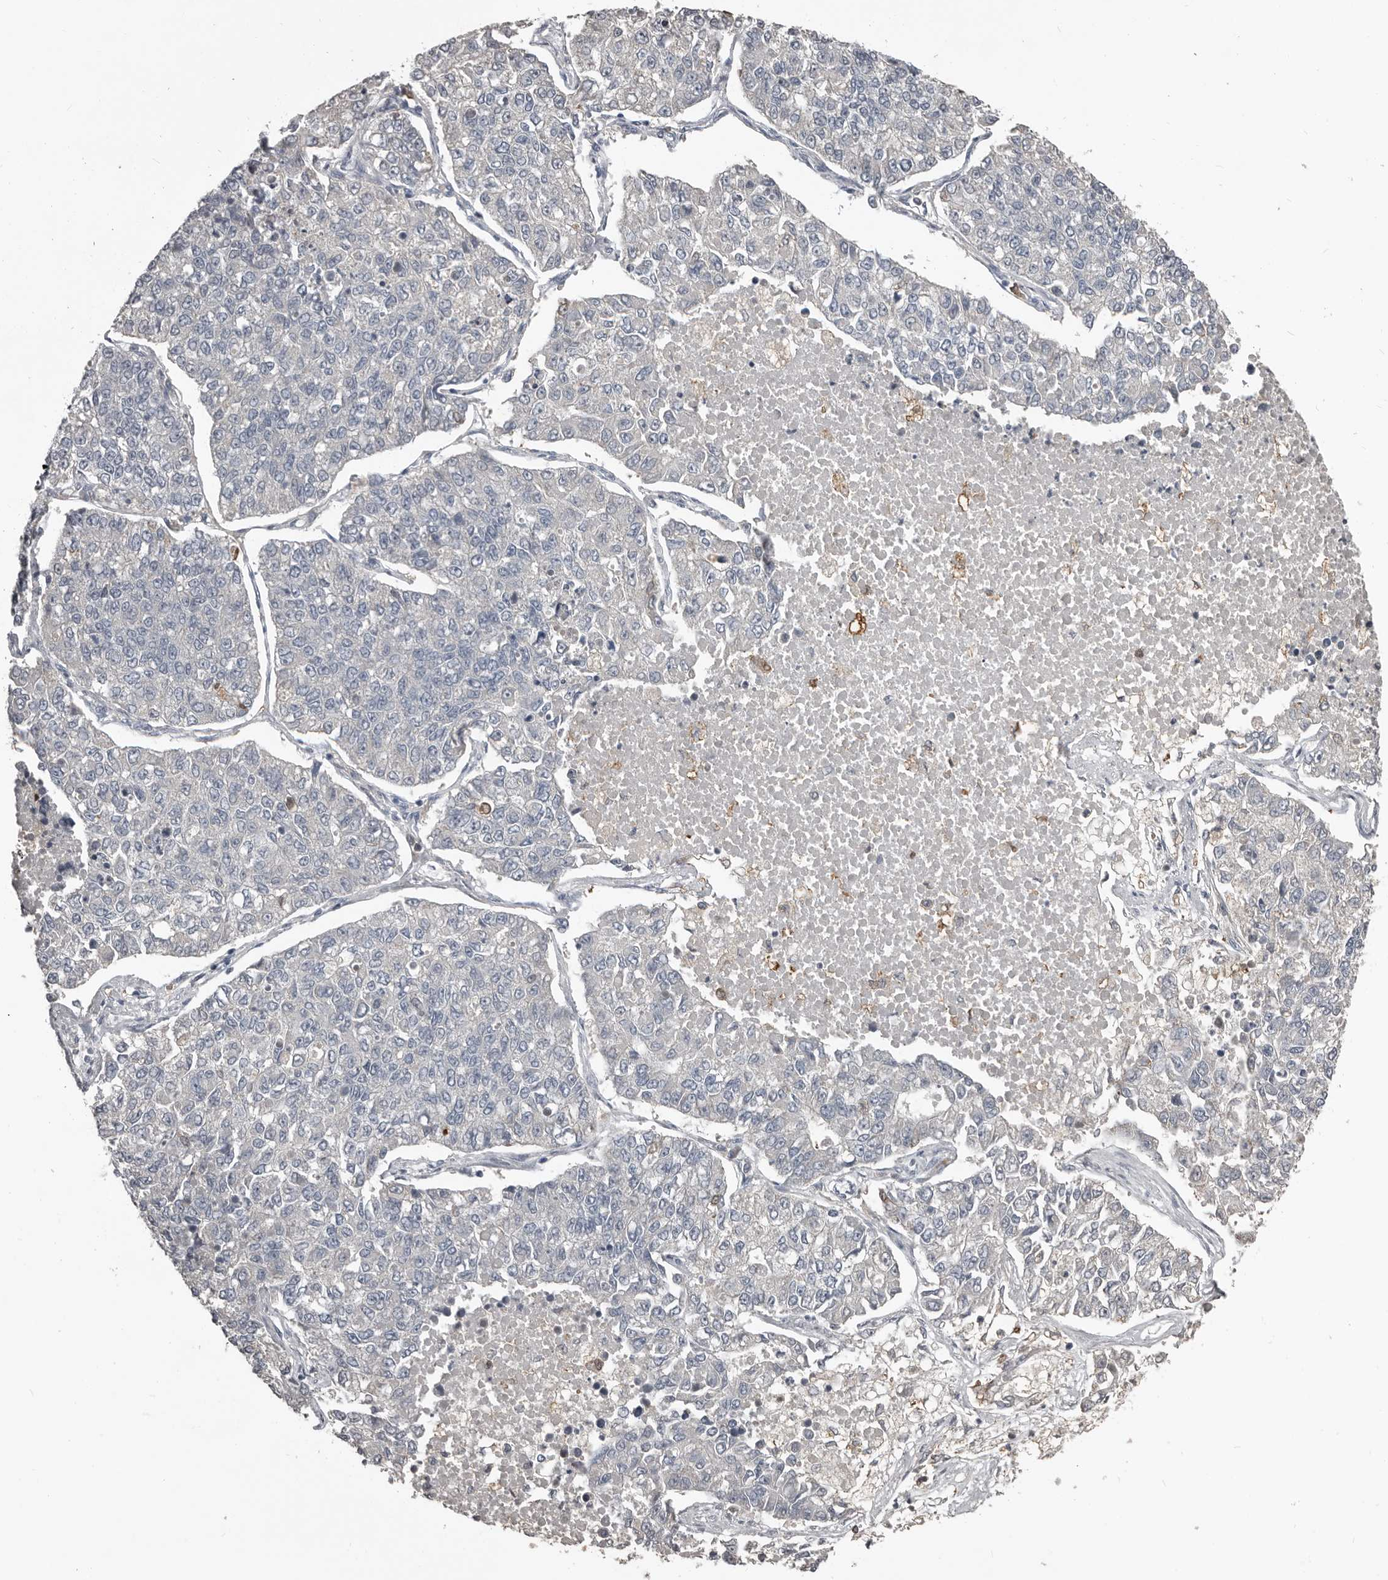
{"staining": {"intensity": "negative", "quantity": "none", "location": "none"}, "tissue": "lung cancer", "cell_type": "Tumor cells", "image_type": "cancer", "snomed": [{"axis": "morphology", "description": "Adenocarcinoma, NOS"}, {"axis": "topography", "description": "Lung"}], "caption": "Immunohistochemical staining of lung adenocarcinoma reveals no significant positivity in tumor cells. (DAB immunohistochemistry, high magnification).", "gene": "KCNJ8", "patient": {"sex": "male", "age": 49}}